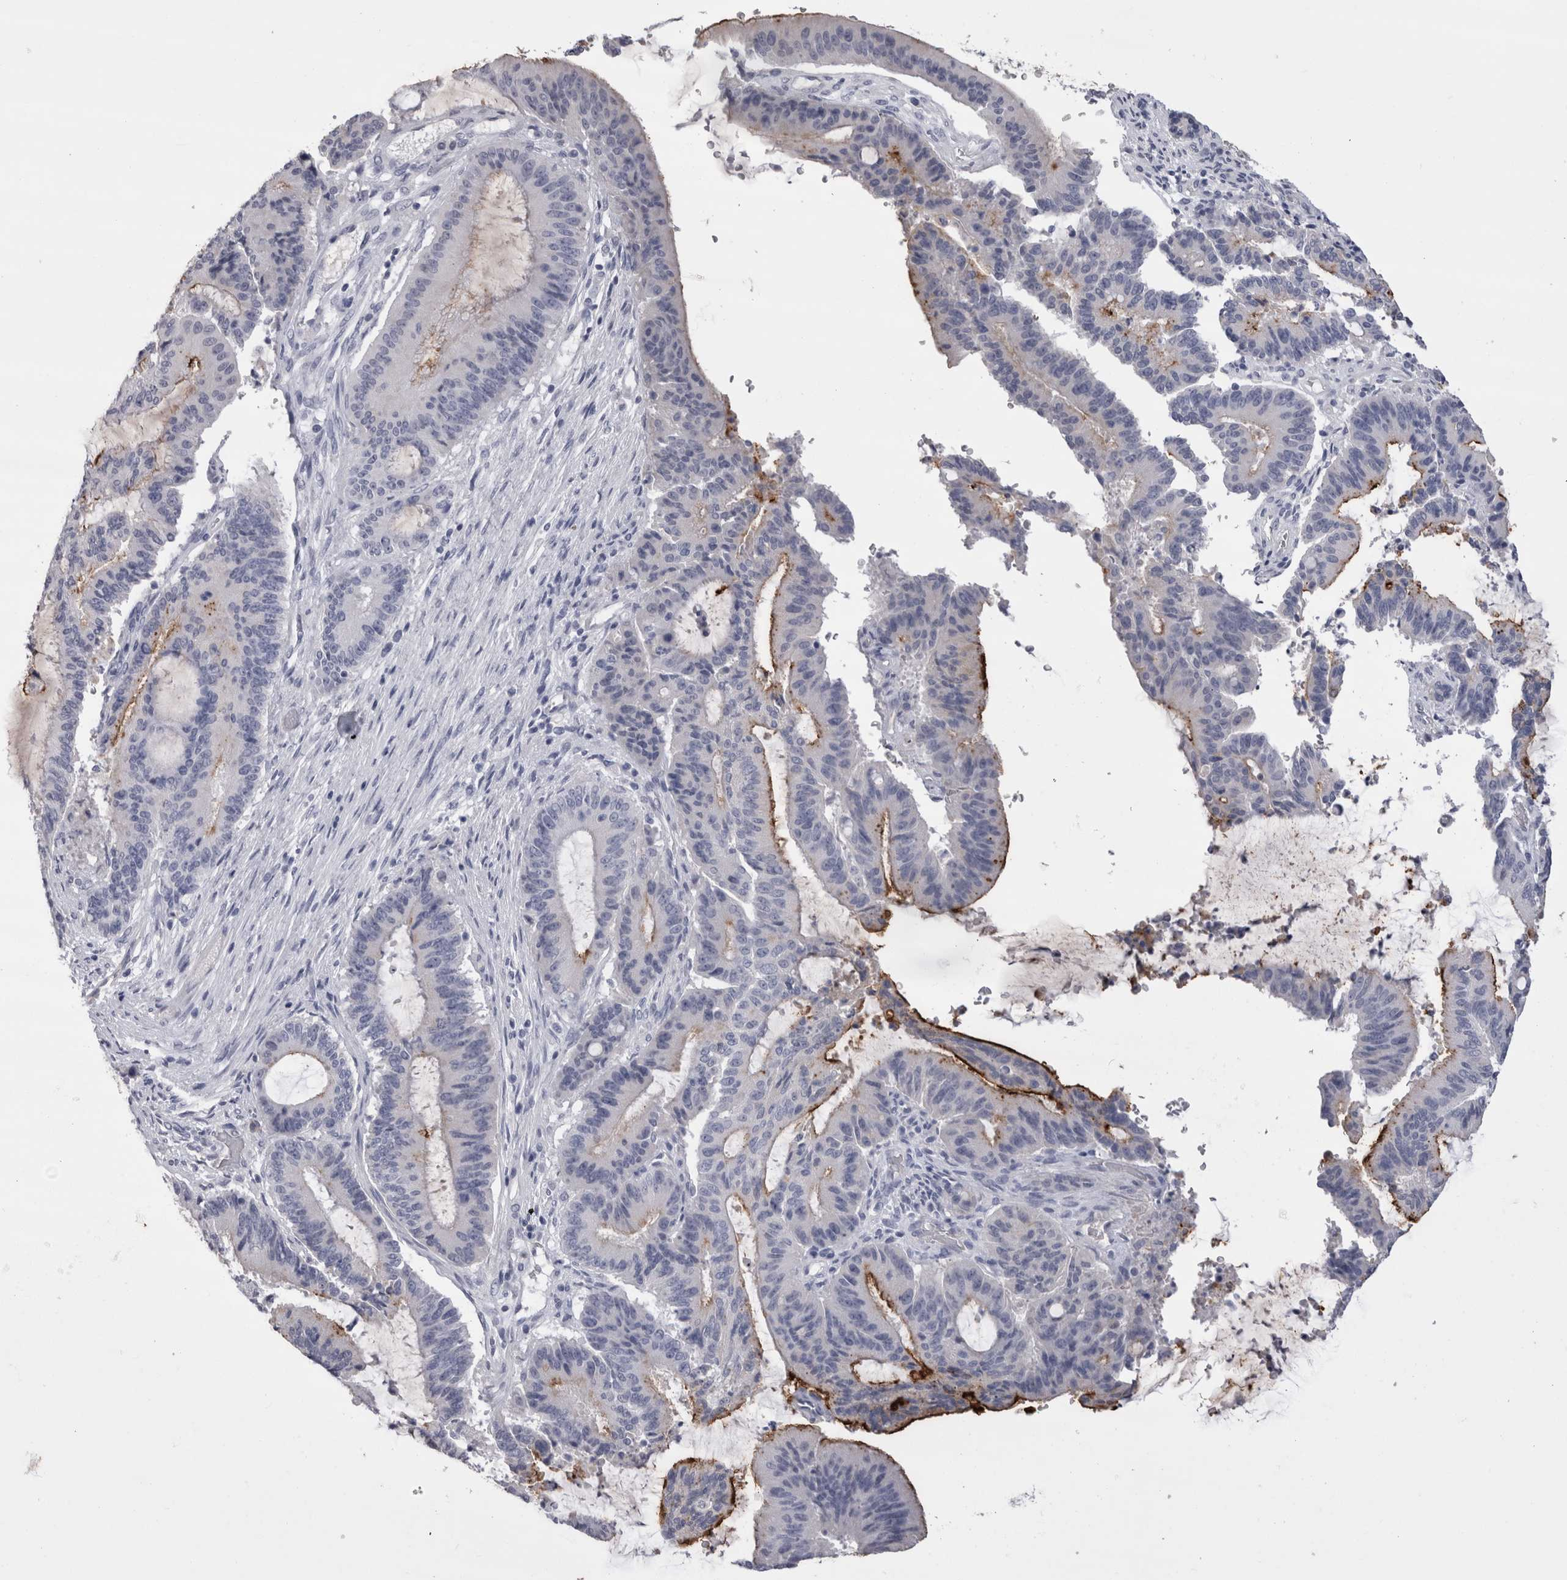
{"staining": {"intensity": "strong", "quantity": "<25%", "location": "cytoplasmic/membranous"}, "tissue": "liver cancer", "cell_type": "Tumor cells", "image_type": "cancer", "snomed": [{"axis": "morphology", "description": "Cholangiocarcinoma"}, {"axis": "topography", "description": "Liver"}], "caption": "An immunohistochemistry photomicrograph of tumor tissue is shown. Protein staining in brown highlights strong cytoplasmic/membranous positivity in cholangiocarcinoma (liver) within tumor cells.", "gene": "CDHR5", "patient": {"sex": "female", "age": 73}}